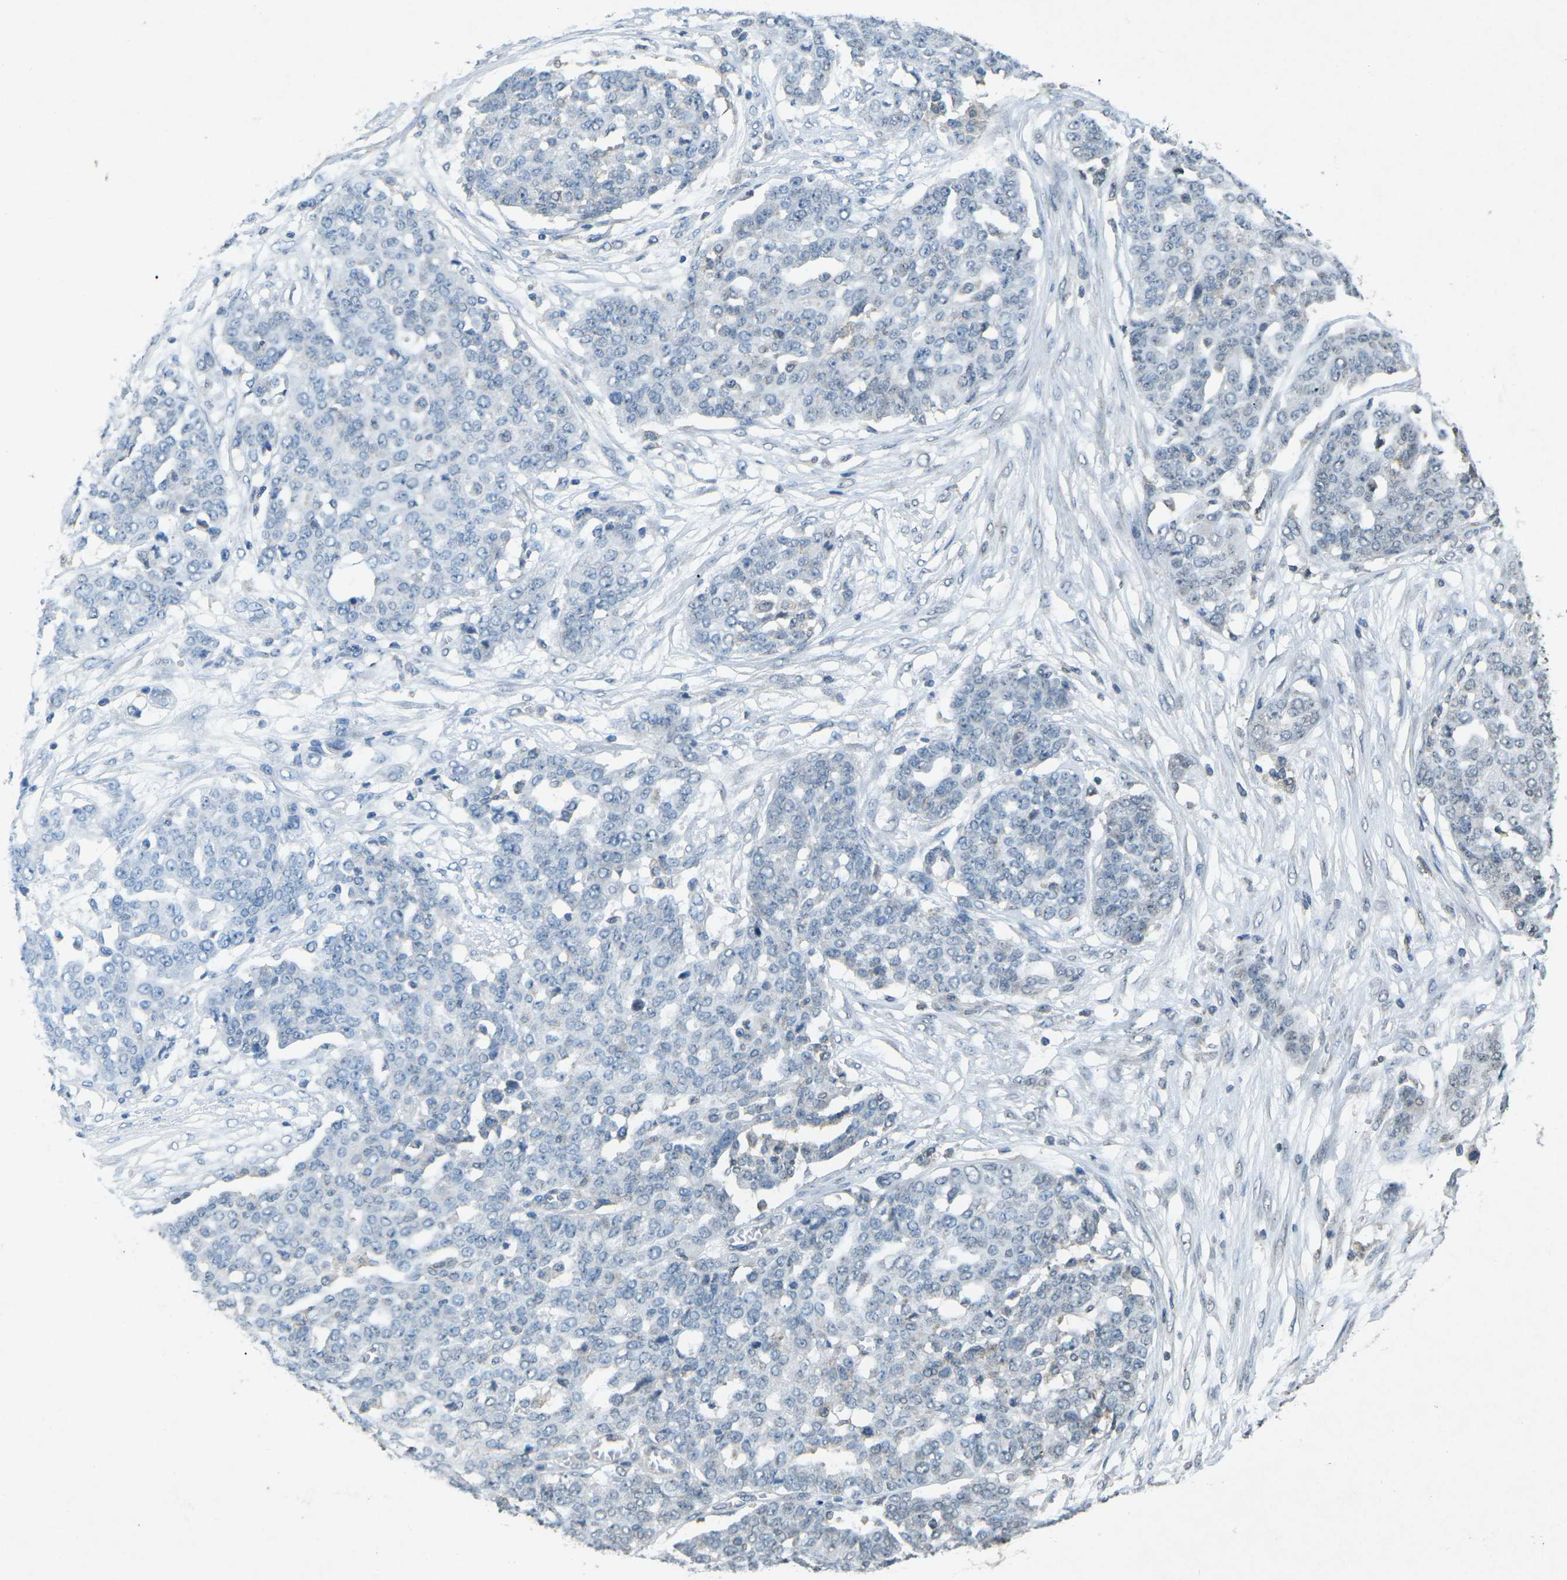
{"staining": {"intensity": "negative", "quantity": "none", "location": "none"}, "tissue": "ovarian cancer", "cell_type": "Tumor cells", "image_type": "cancer", "snomed": [{"axis": "morphology", "description": "Cystadenocarcinoma, serous, NOS"}, {"axis": "topography", "description": "Soft tissue"}, {"axis": "topography", "description": "Ovary"}], "caption": "High magnification brightfield microscopy of ovarian cancer stained with DAB (3,3'-diaminobenzidine) (brown) and counterstained with hematoxylin (blue): tumor cells show no significant positivity. (DAB (3,3'-diaminobenzidine) immunohistochemistry visualized using brightfield microscopy, high magnification).", "gene": "TFR2", "patient": {"sex": "female", "age": 57}}